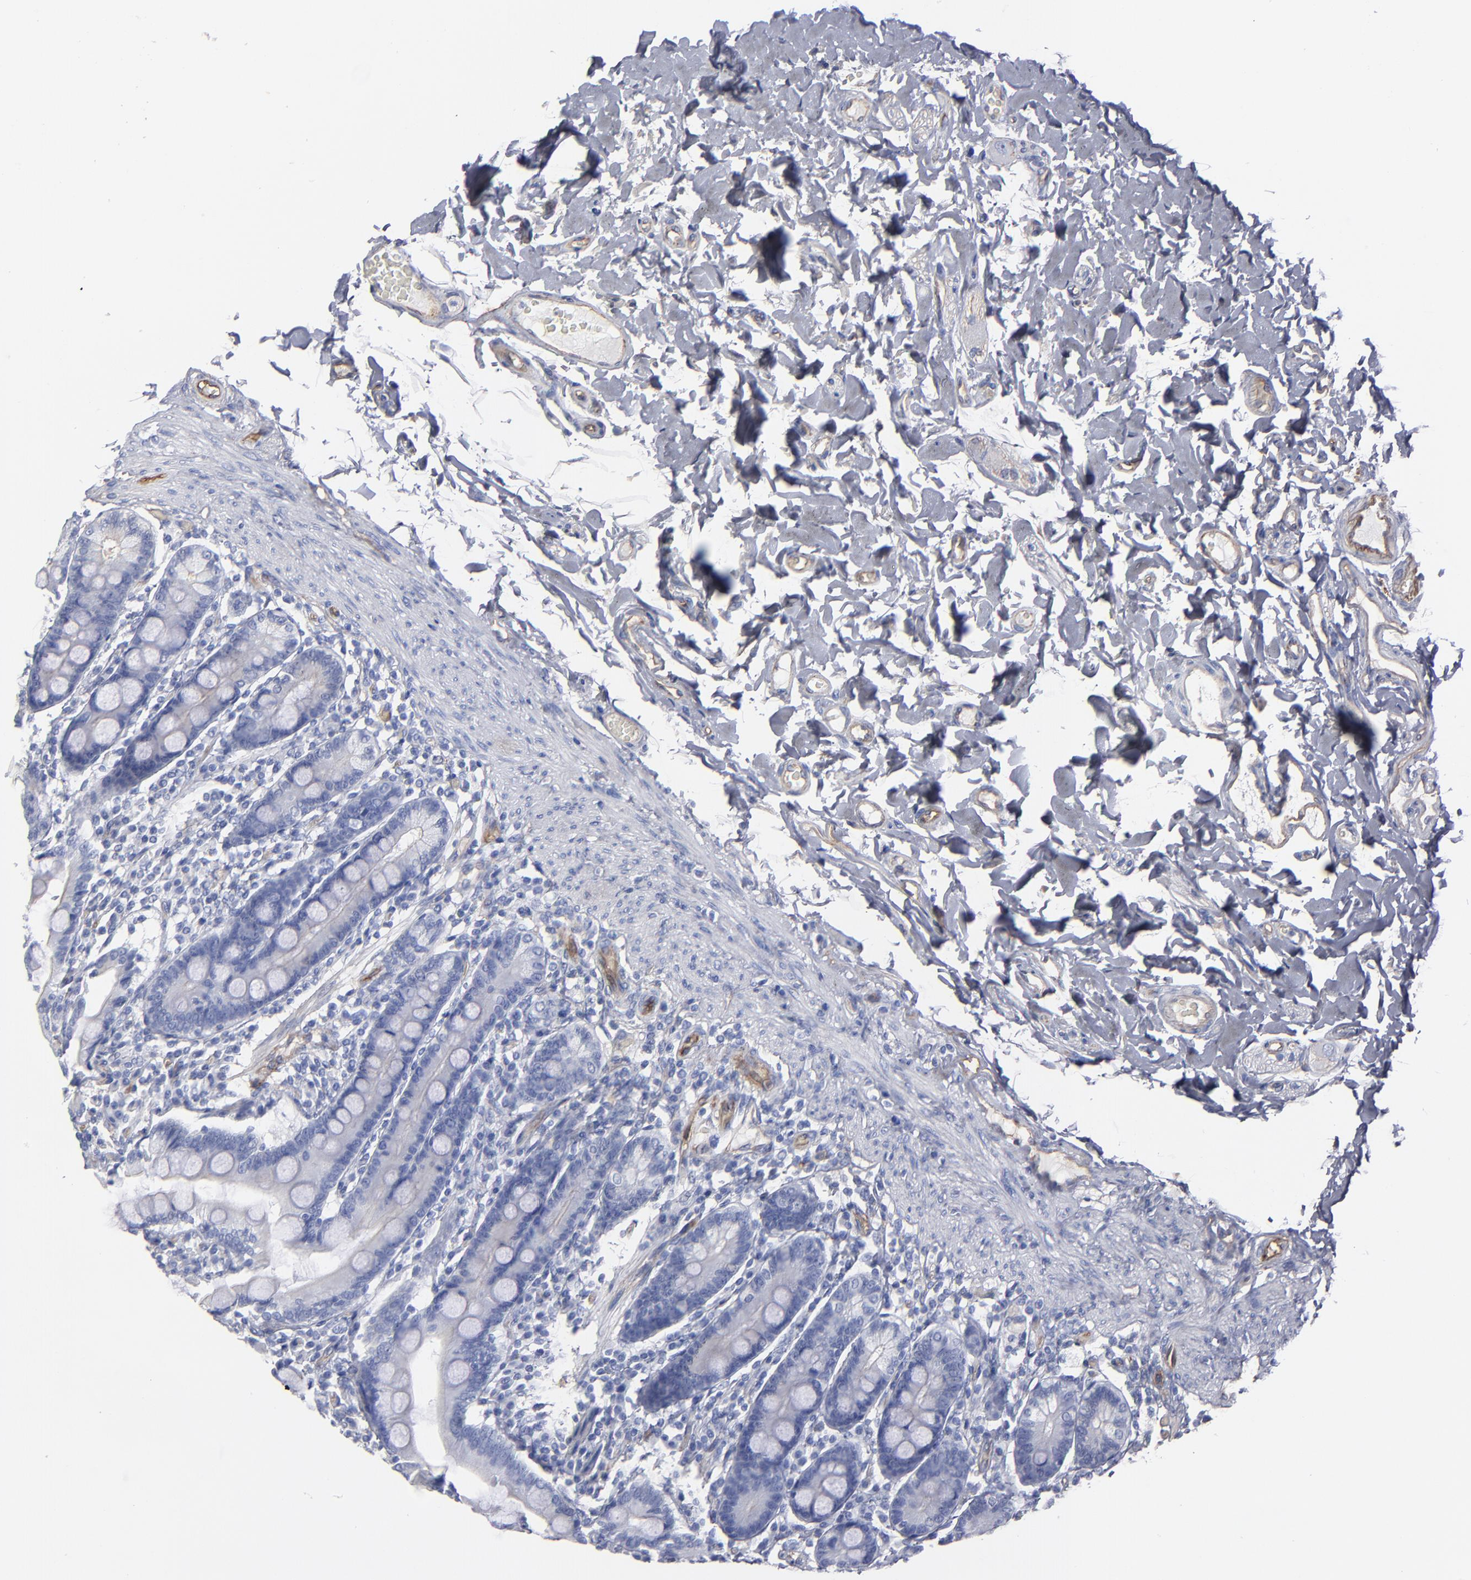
{"staining": {"intensity": "negative", "quantity": "none", "location": "none"}, "tissue": "duodenum", "cell_type": "Glandular cells", "image_type": "normal", "snomed": [{"axis": "morphology", "description": "Normal tissue, NOS"}, {"axis": "topography", "description": "Duodenum"}], "caption": "Immunohistochemistry (IHC) histopathology image of unremarkable duodenum: human duodenum stained with DAB (3,3'-diaminobenzidine) exhibits no significant protein expression in glandular cells.", "gene": "TM4SF1", "patient": {"sex": "male", "age": 73}}